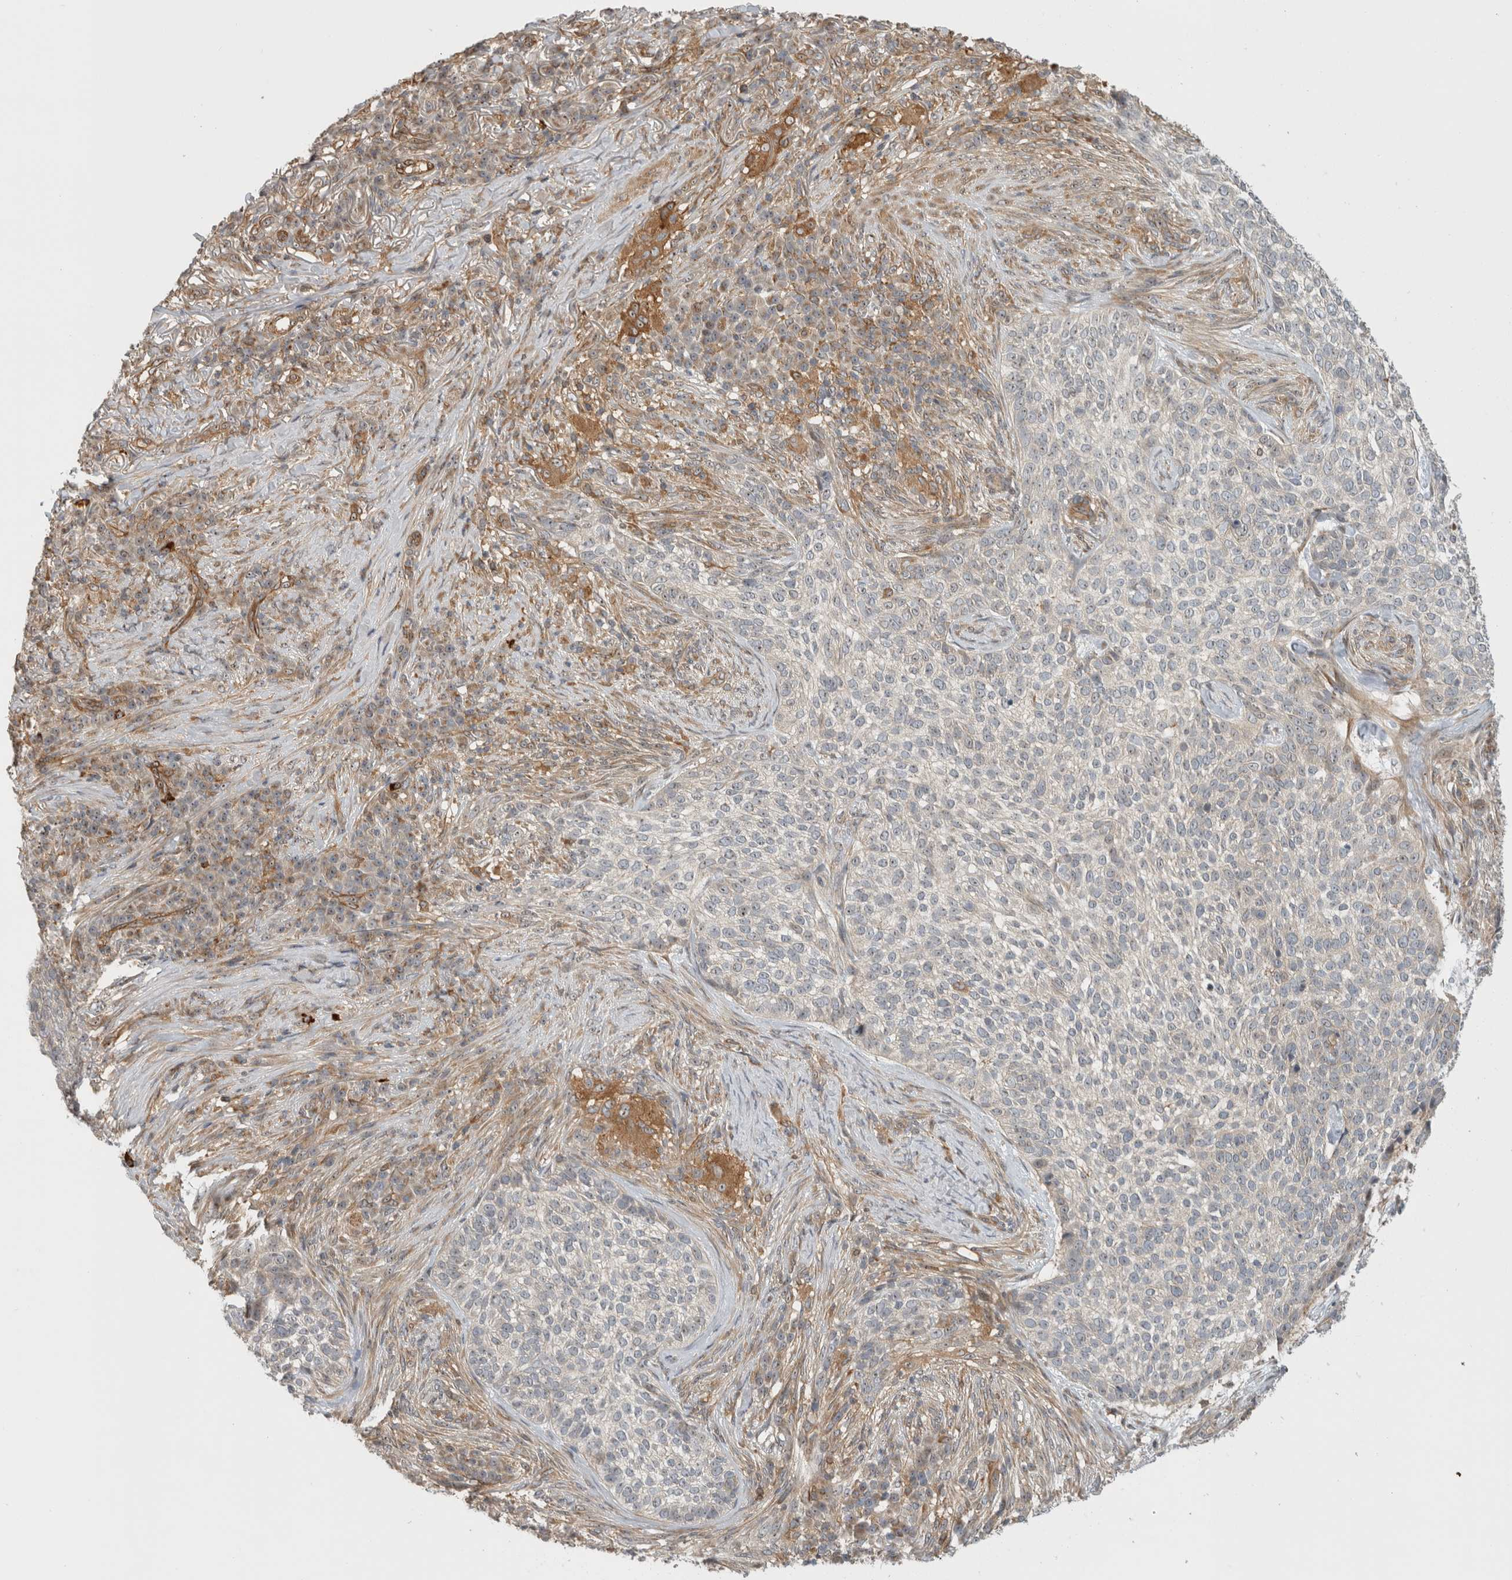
{"staining": {"intensity": "weak", "quantity": "<25%", "location": "nuclear"}, "tissue": "skin cancer", "cell_type": "Tumor cells", "image_type": "cancer", "snomed": [{"axis": "morphology", "description": "Basal cell carcinoma"}, {"axis": "topography", "description": "Skin"}], "caption": "Immunohistochemistry photomicrograph of human basal cell carcinoma (skin) stained for a protein (brown), which shows no positivity in tumor cells.", "gene": "WASF2", "patient": {"sex": "female", "age": 64}}